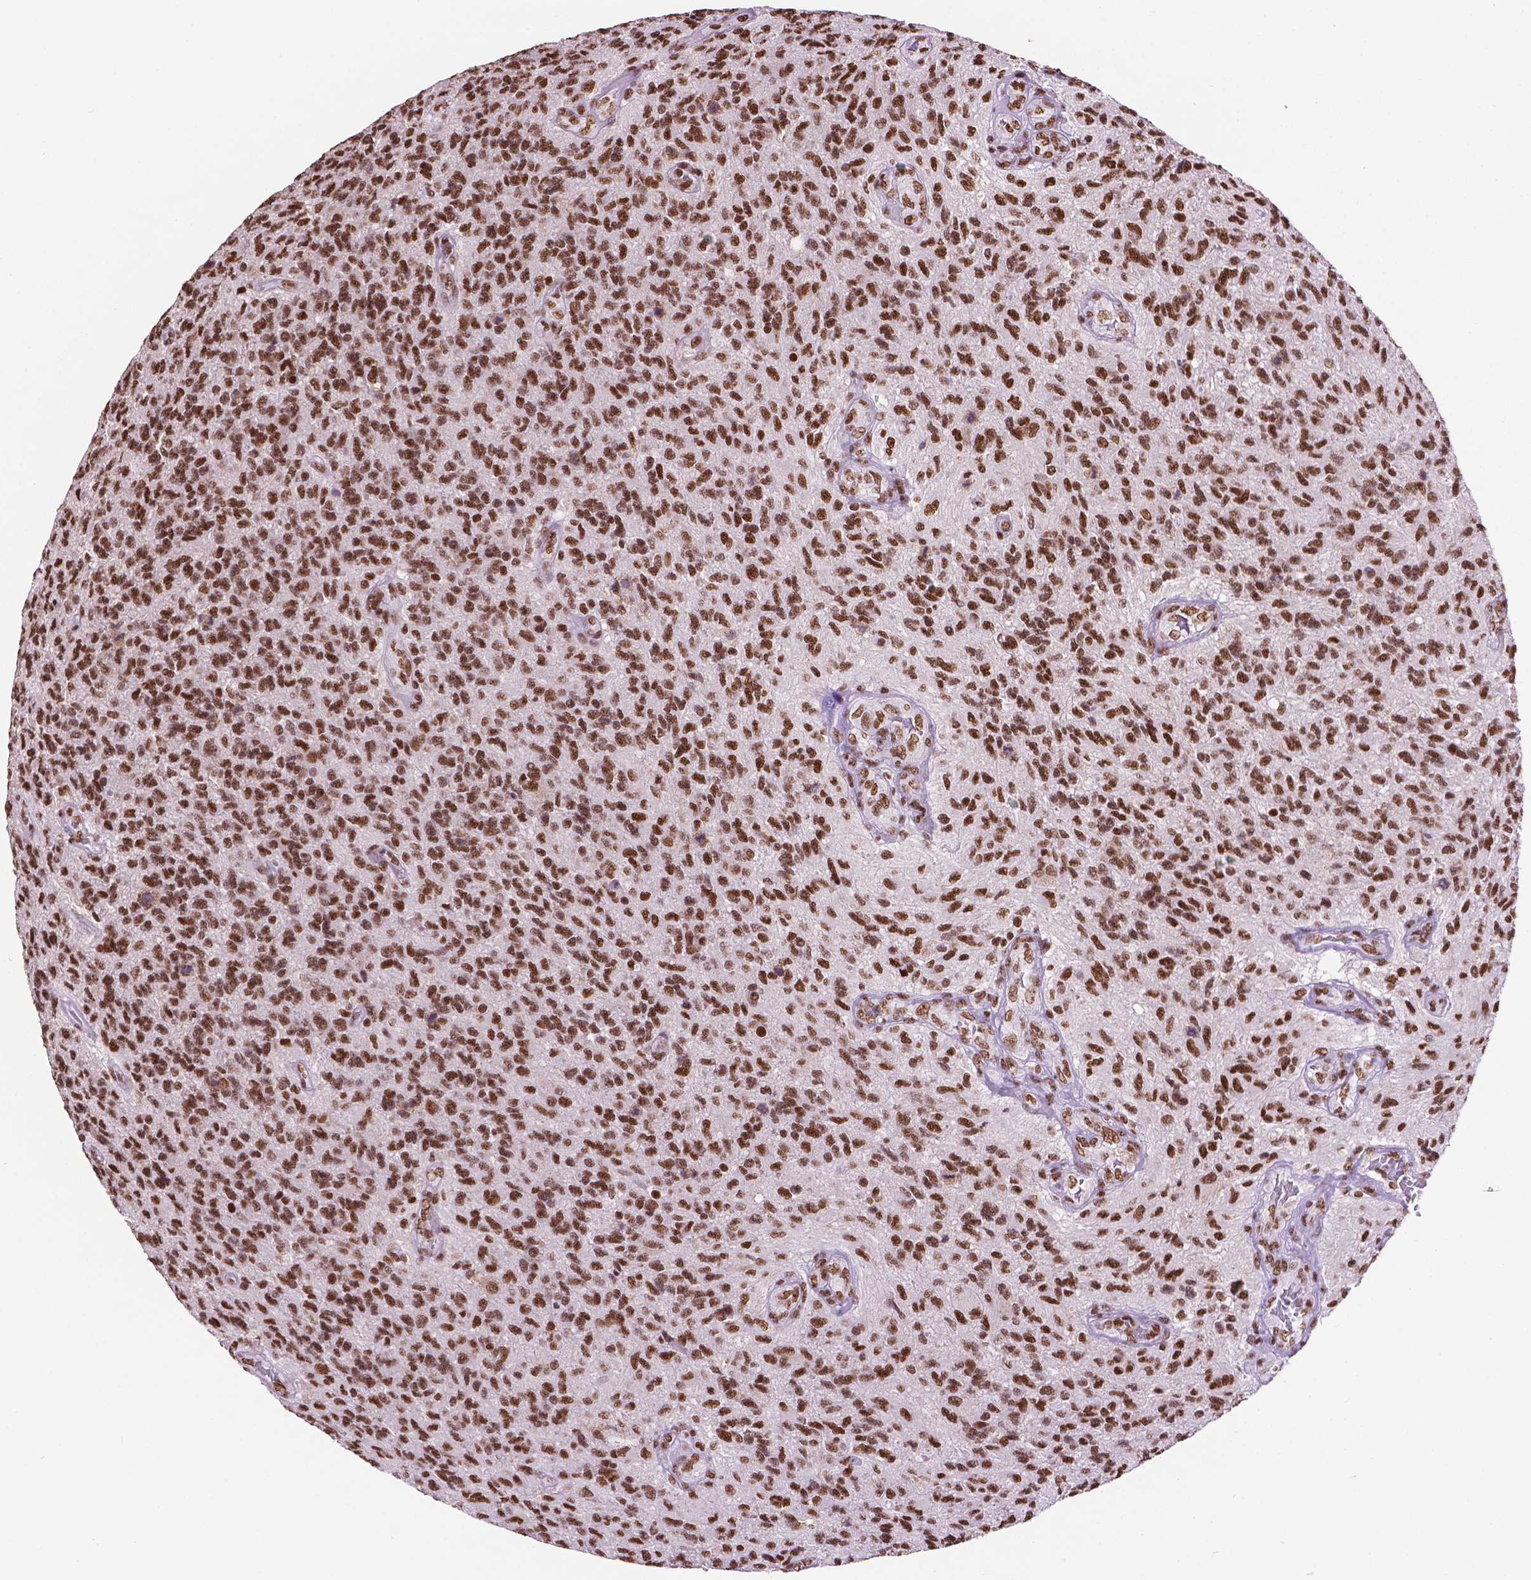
{"staining": {"intensity": "strong", "quantity": ">75%", "location": "nuclear"}, "tissue": "glioma", "cell_type": "Tumor cells", "image_type": "cancer", "snomed": [{"axis": "morphology", "description": "Glioma, malignant, High grade"}, {"axis": "topography", "description": "Brain"}], "caption": "Glioma was stained to show a protein in brown. There is high levels of strong nuclear expression in about >75% of tumor cells. (Brightfield microscopy of DAB IHC at high magnification).", "gene": "CCAR2", "patient": {"sex": "male", "age": 56}}